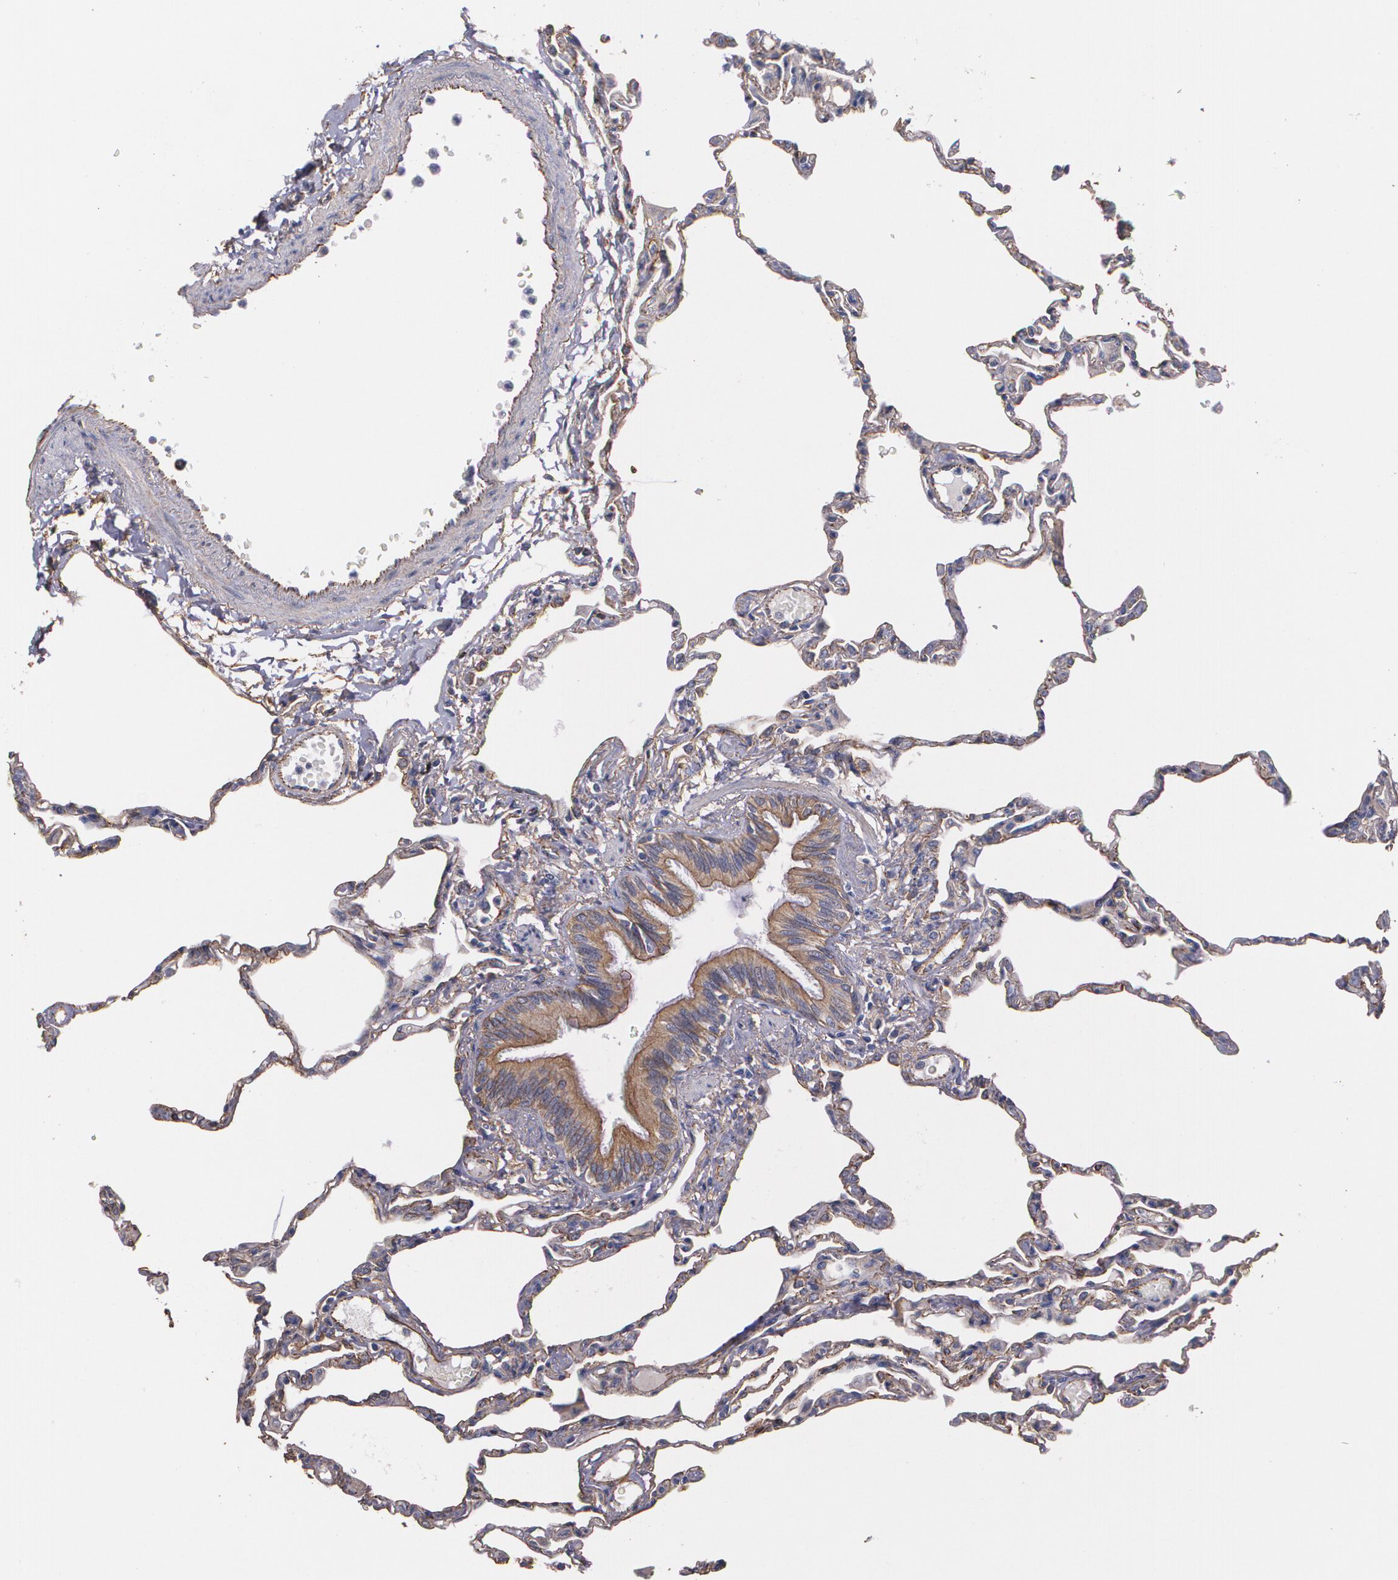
{"staining": {"intensity": "moderate", "quantity": ">75%", "location": "cytoplasmic/membranous"}, "tissue": "lung", "cell_type": "Alveolar cells", "image_type": "normal", "snomed": [{"axis": "morphology", "description": "Normal tissue, NOS"}, {"axis": "topography", "description": "Lung"}], "caption": "Protein staining displays moderate cytoplasmic/membranous staining in approximately >75% of alveolar cells in normal lung.", "gene": "TJP1", "patient": {"sex": "female", "age": 49}}